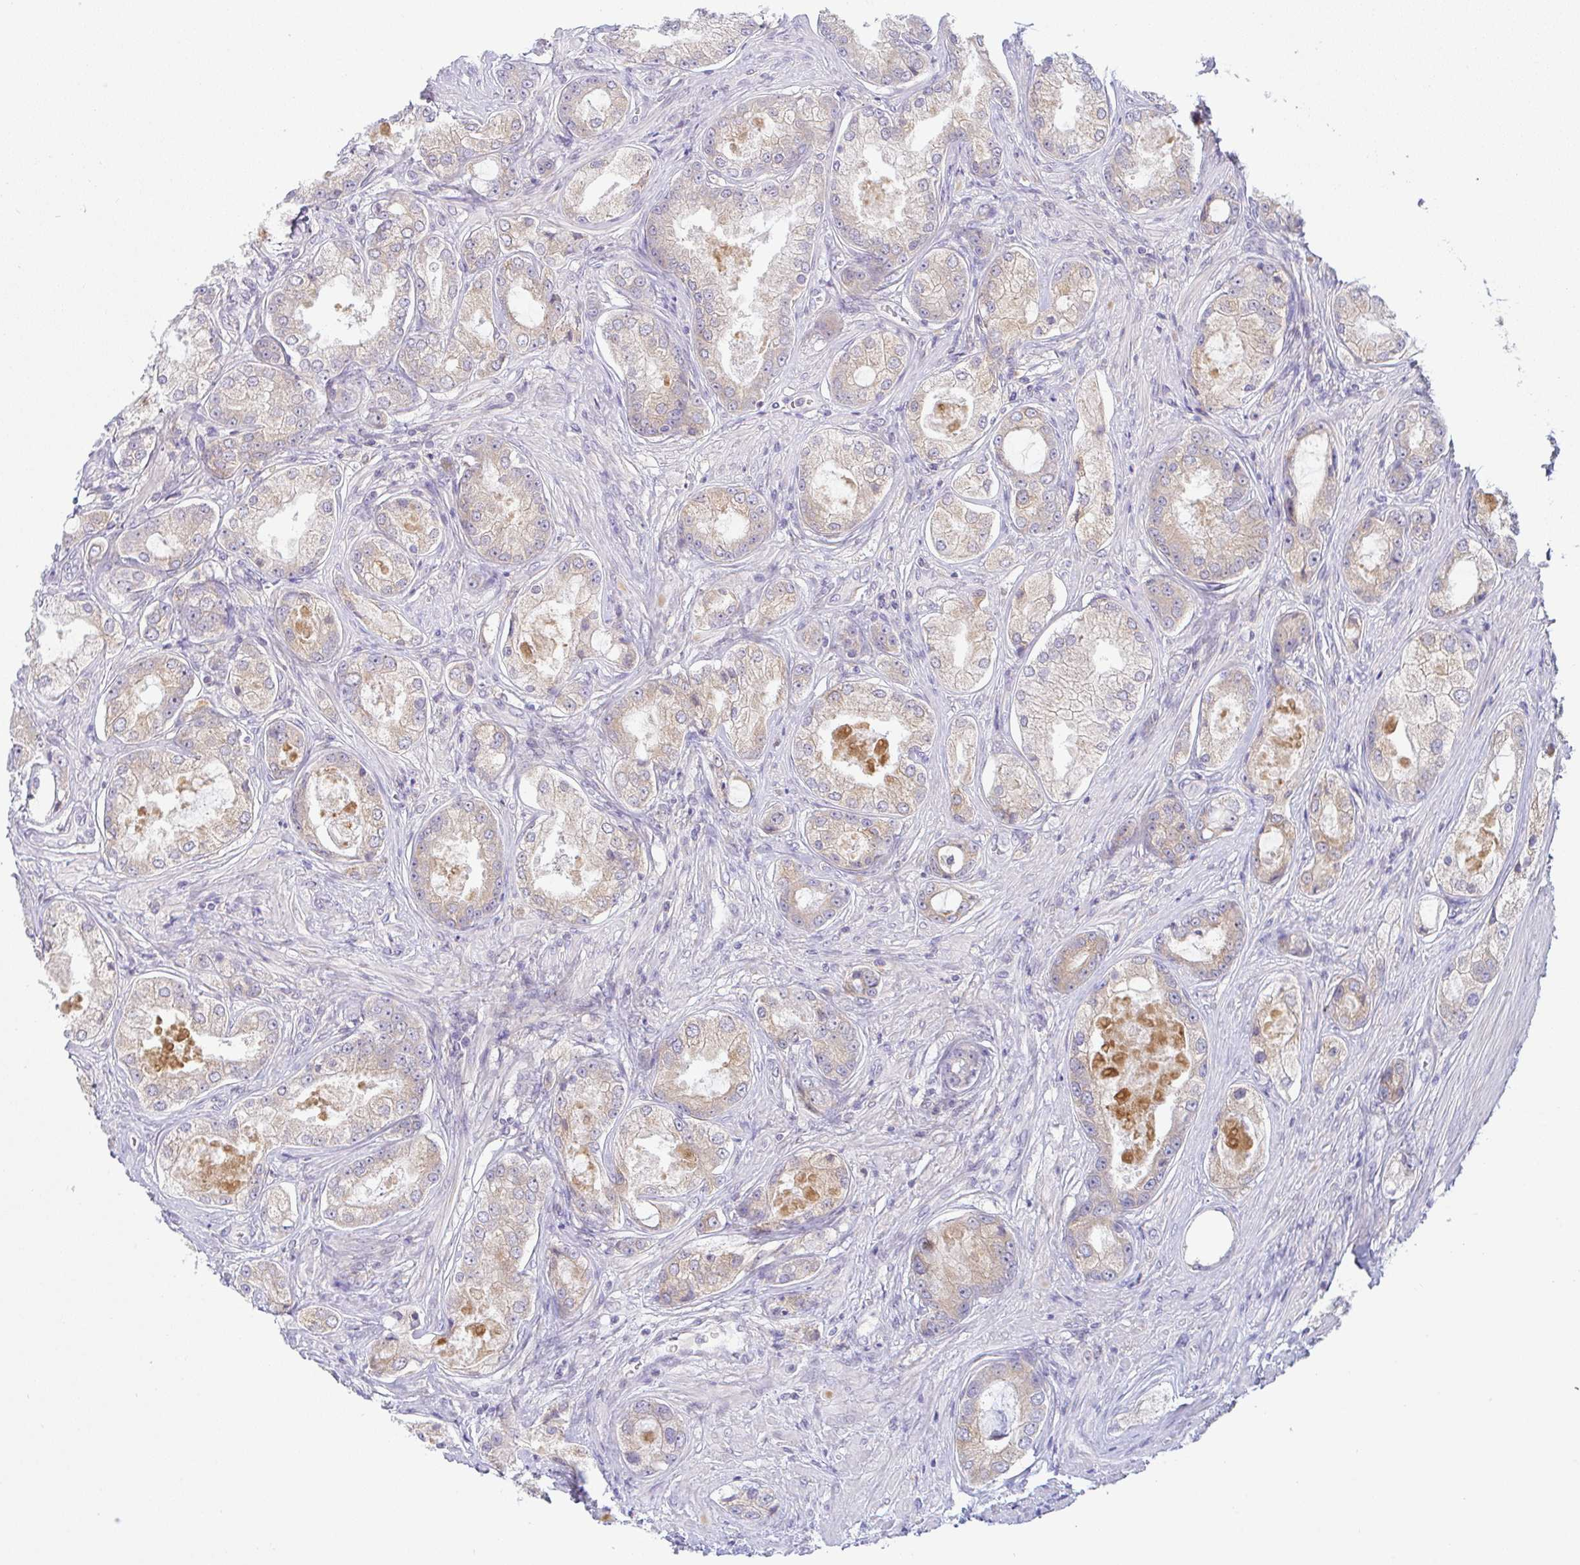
{"staining": {"intensity": "moderate", "quantity": "25%-75%", "location": "cytoplasmic/membranous"}, "tissue": "prostate cancer", "cell_type": "Tumor cells", "image_type": "cancer", "snomed": [{"axis": "morphology", "description": "Adenocarcinoma, Low grade"}, {"axis": "topography", "description": "Prostate"}], "caption": "A high-resolution image shows immunohistochemistry staining of prostate adenocarcinoma (low-grade), which exhibits moderate cytoplasmic/membranous positivity in approximately 25%-75% of tumor cells. (DAB (3,3'-diaminobenzidine) IHC with brightfield microscopy, high magnification).", "gene": "DERL2", "patient": {"sex": "male", "age": 68}}